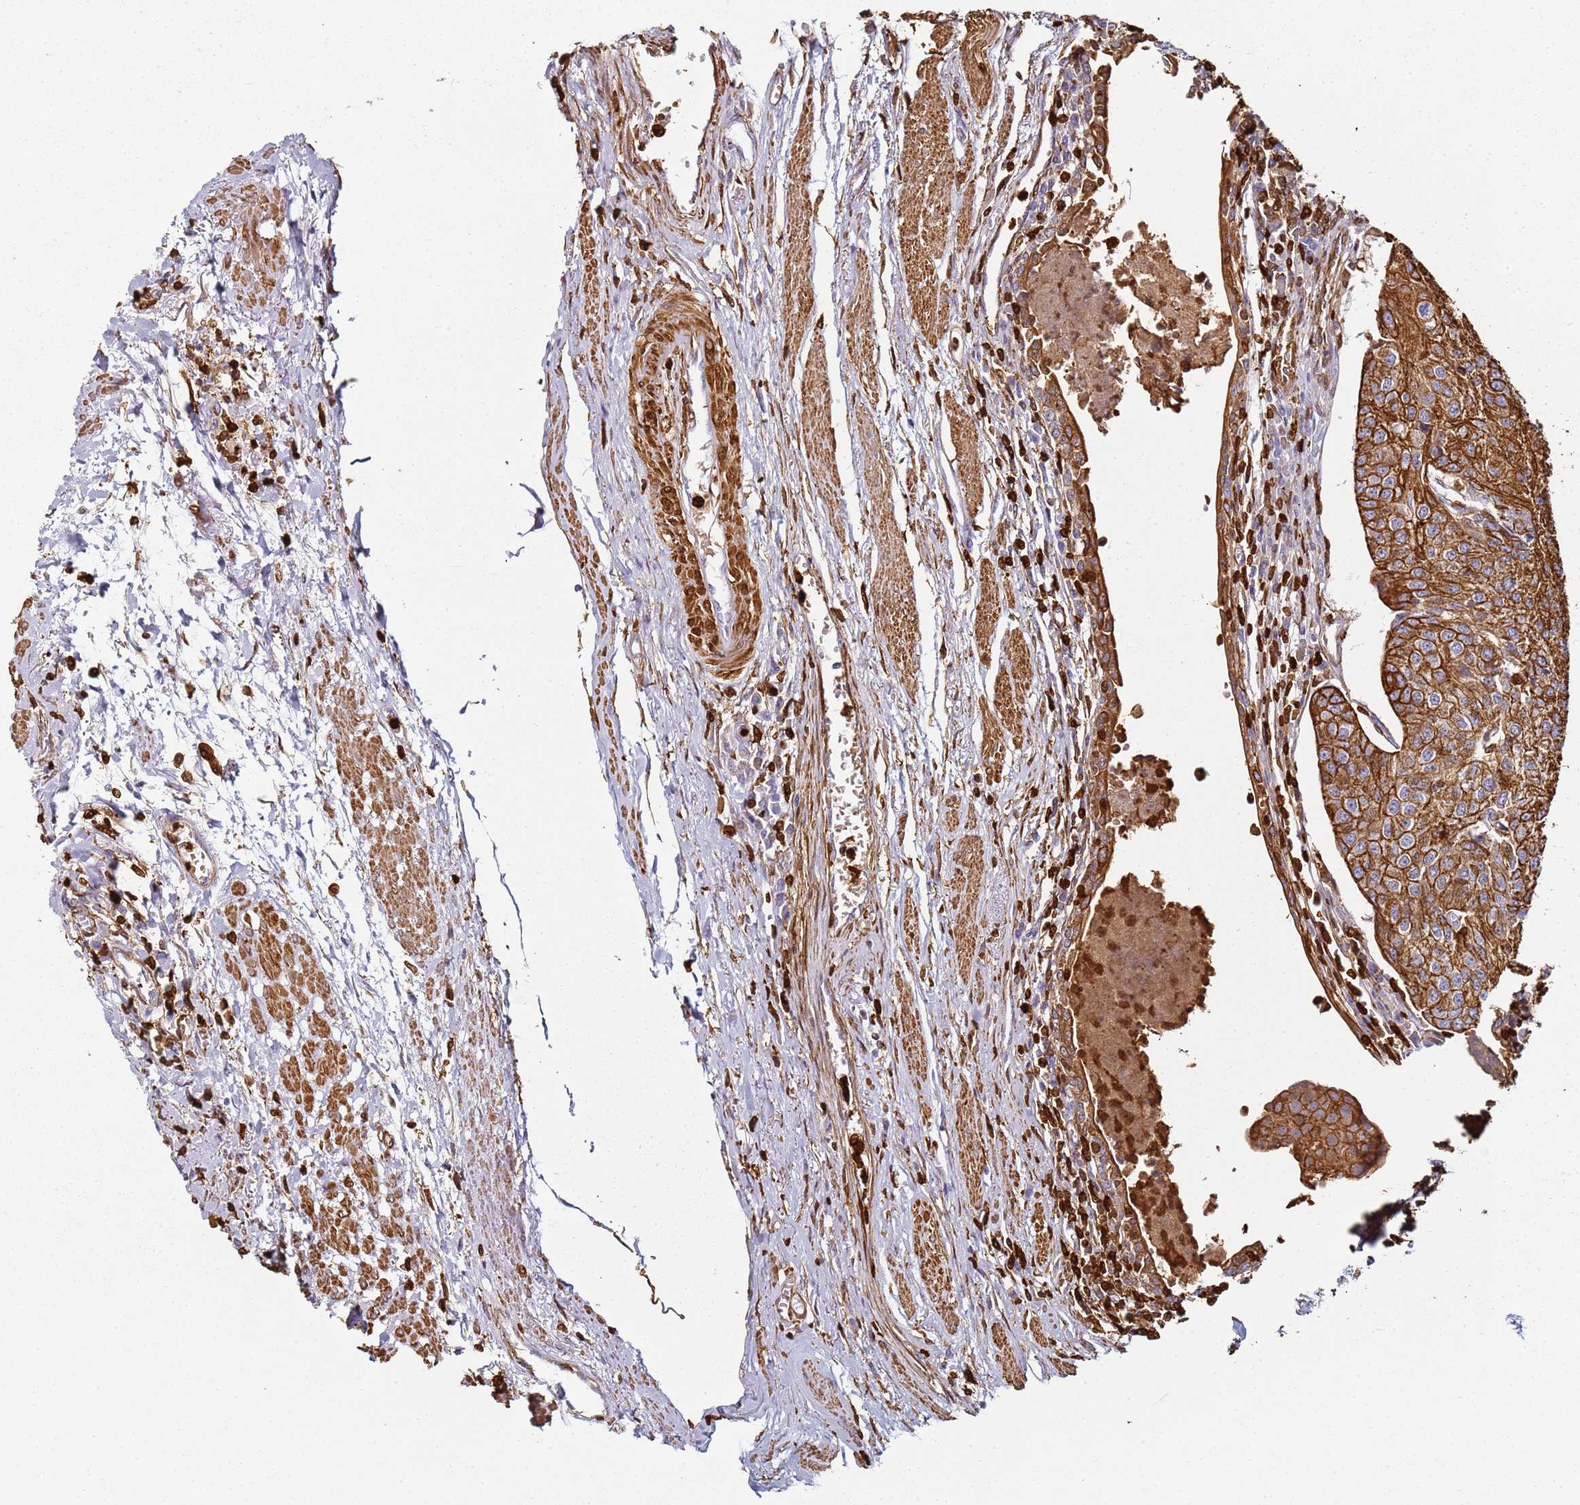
{"staining": {"intensity": "strong", "quantity": ">75%", "location": "cytoplasmic/membranous"}, "tissue": "urothelial cancer", "cell_type": "Tumor cells", "image_type": "cancer", "snomed": [{"axis": "morphology", "description": "Urothelial carcinoma, High grade"}, {"axis": "topography", "description": "Urinary bladder"}], "caption": "IHC (DAB) staining of human urothelial cancer reveals strong cytoplasmic/membranous protein staining in approximately >75% of tumor cells.", "gene": "S100A4", "patient": {"sex": "female", "age": 85}}